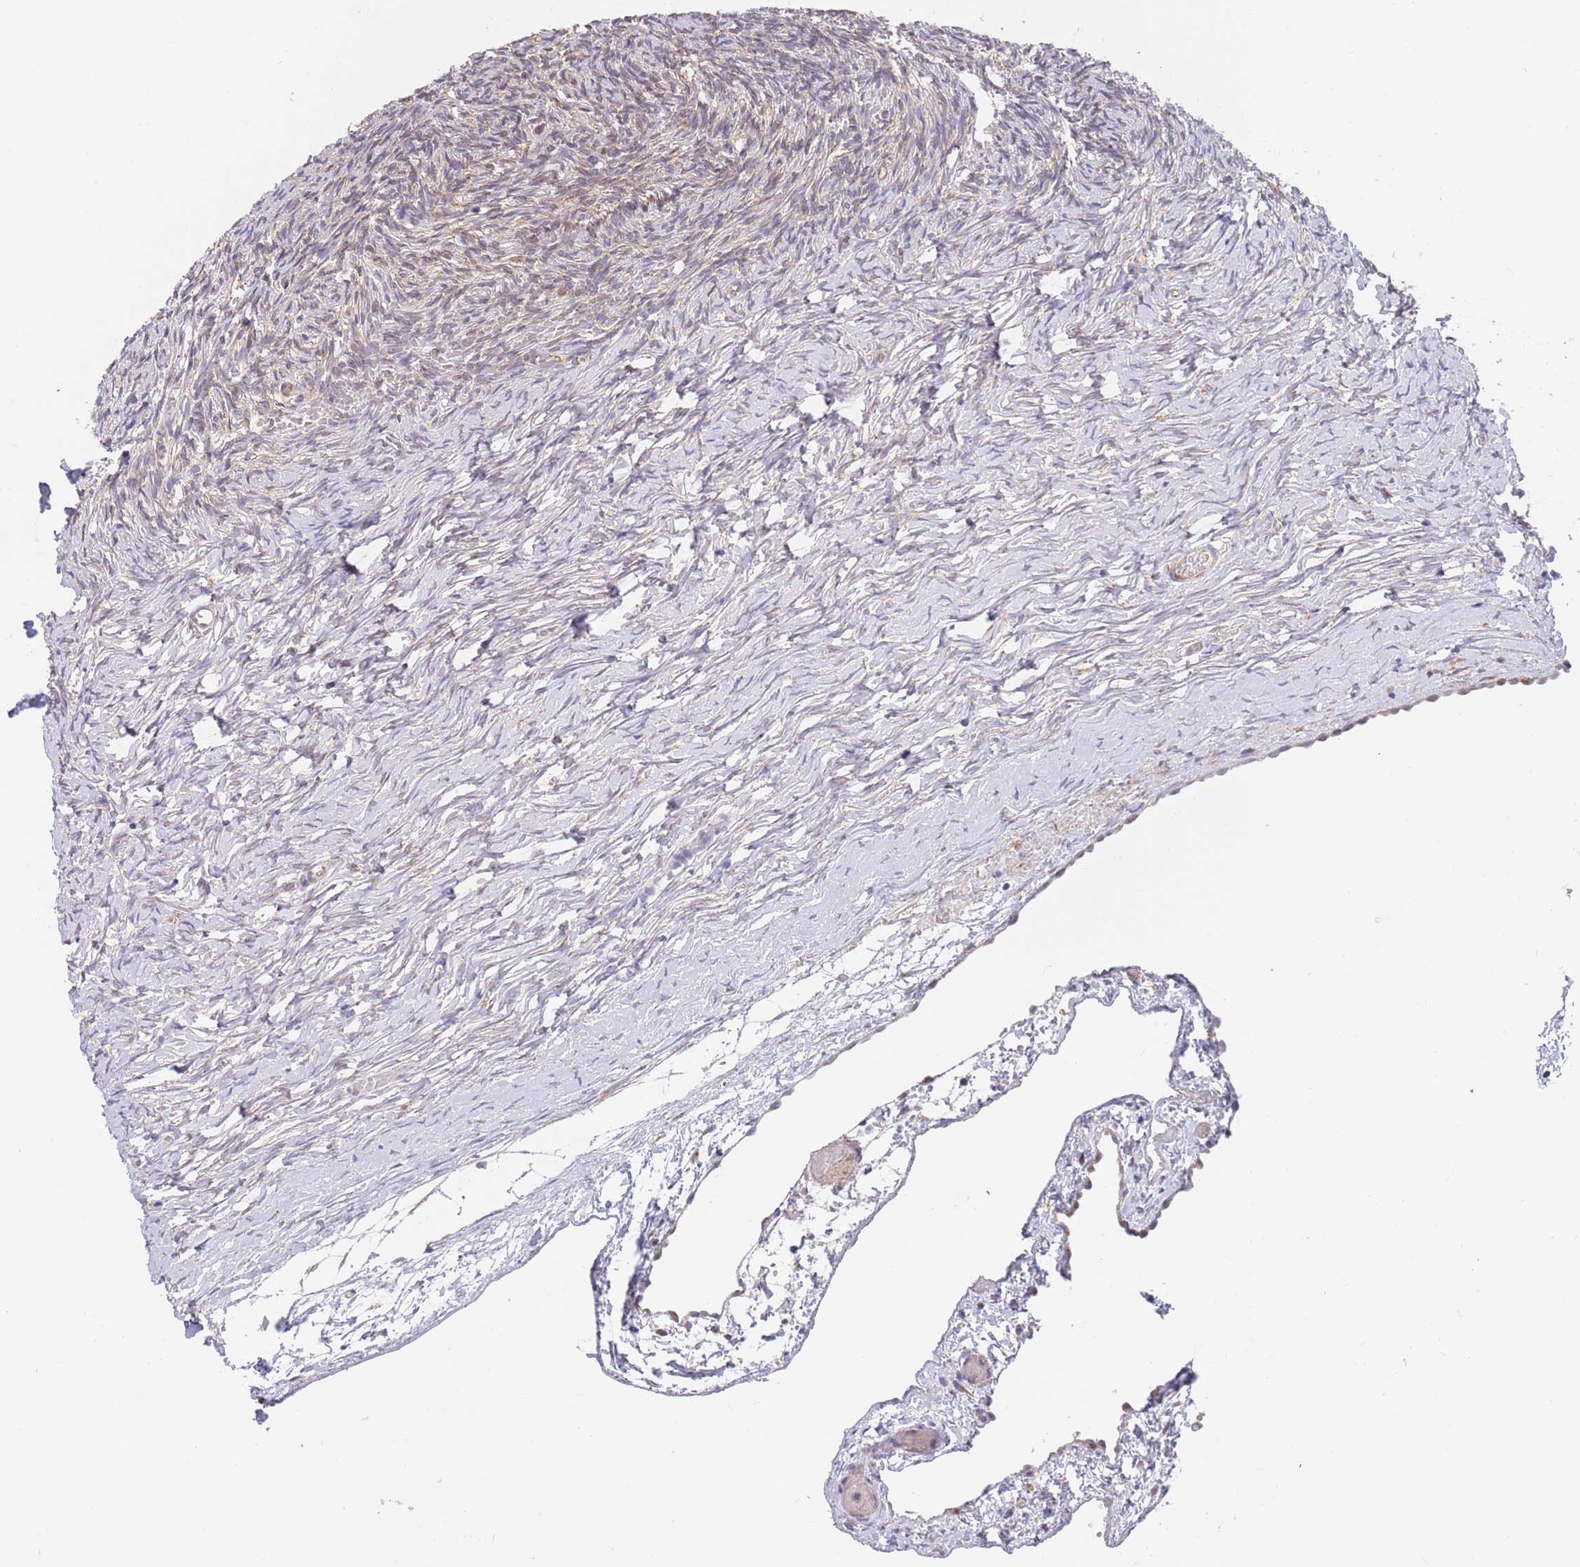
{"staining": {"intensity": "weak", "quantity": ">75%", "location": "cytoplasmic/membranous"}, "tissue": "ovary", "cell_type": "Follicle cells", "image_type": "normal", "snomed": [{"axis": "morphology", "description": "Normal tissue, NOS"}, {"axis": "topography", "description": "Ovary"}], "caption": "Immunohistochemistry of normal human ovary exhibits low levels of weak cytoplasmic/membranous positivity in about >75% of follicle cells.", "gene": "GUK1", "patient": {"sex": "female", "age": 39}}